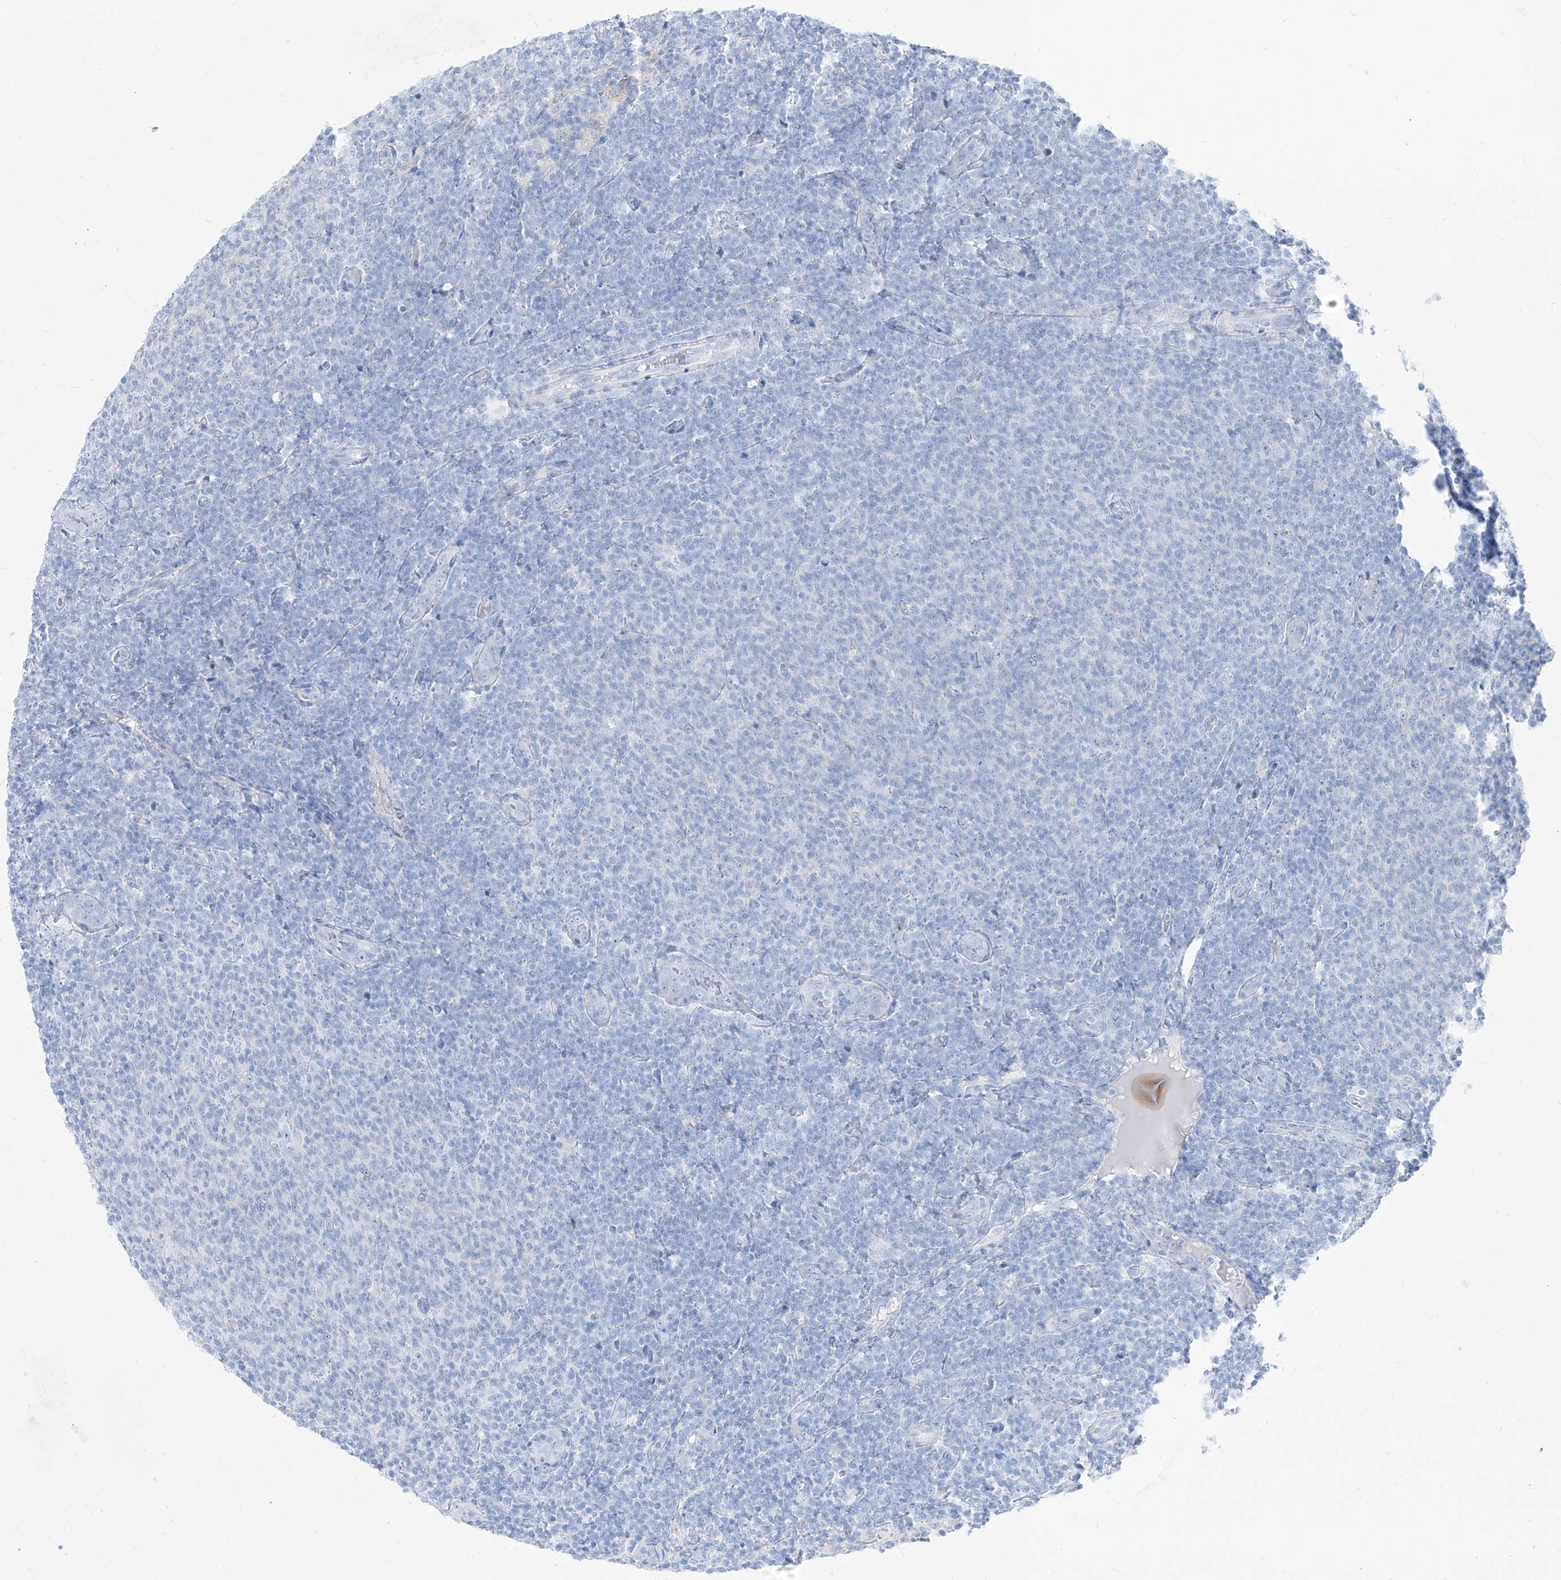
{"staining": {"intensity": "negative", "quantity": "none", "location": "none"}, "tissue": "lymphoma", "cell_type": "Tumor cells", "image_type": "cancer", "snomed": [{"axis": "morphology", "description": "Malignant lymphoma, non-Hodgkin's type, Low grade"}, {"axis": "topography", "description": "Lymph node"}], "caption": "Malignant lymphoma, non-Hodgkin's type (low-grade) stained for a protein using immunohistochemistry (IHC) displays no positivity tumor cells.", "gene": "TXLNB", "patient": {"sex": "male", "age": 66}}